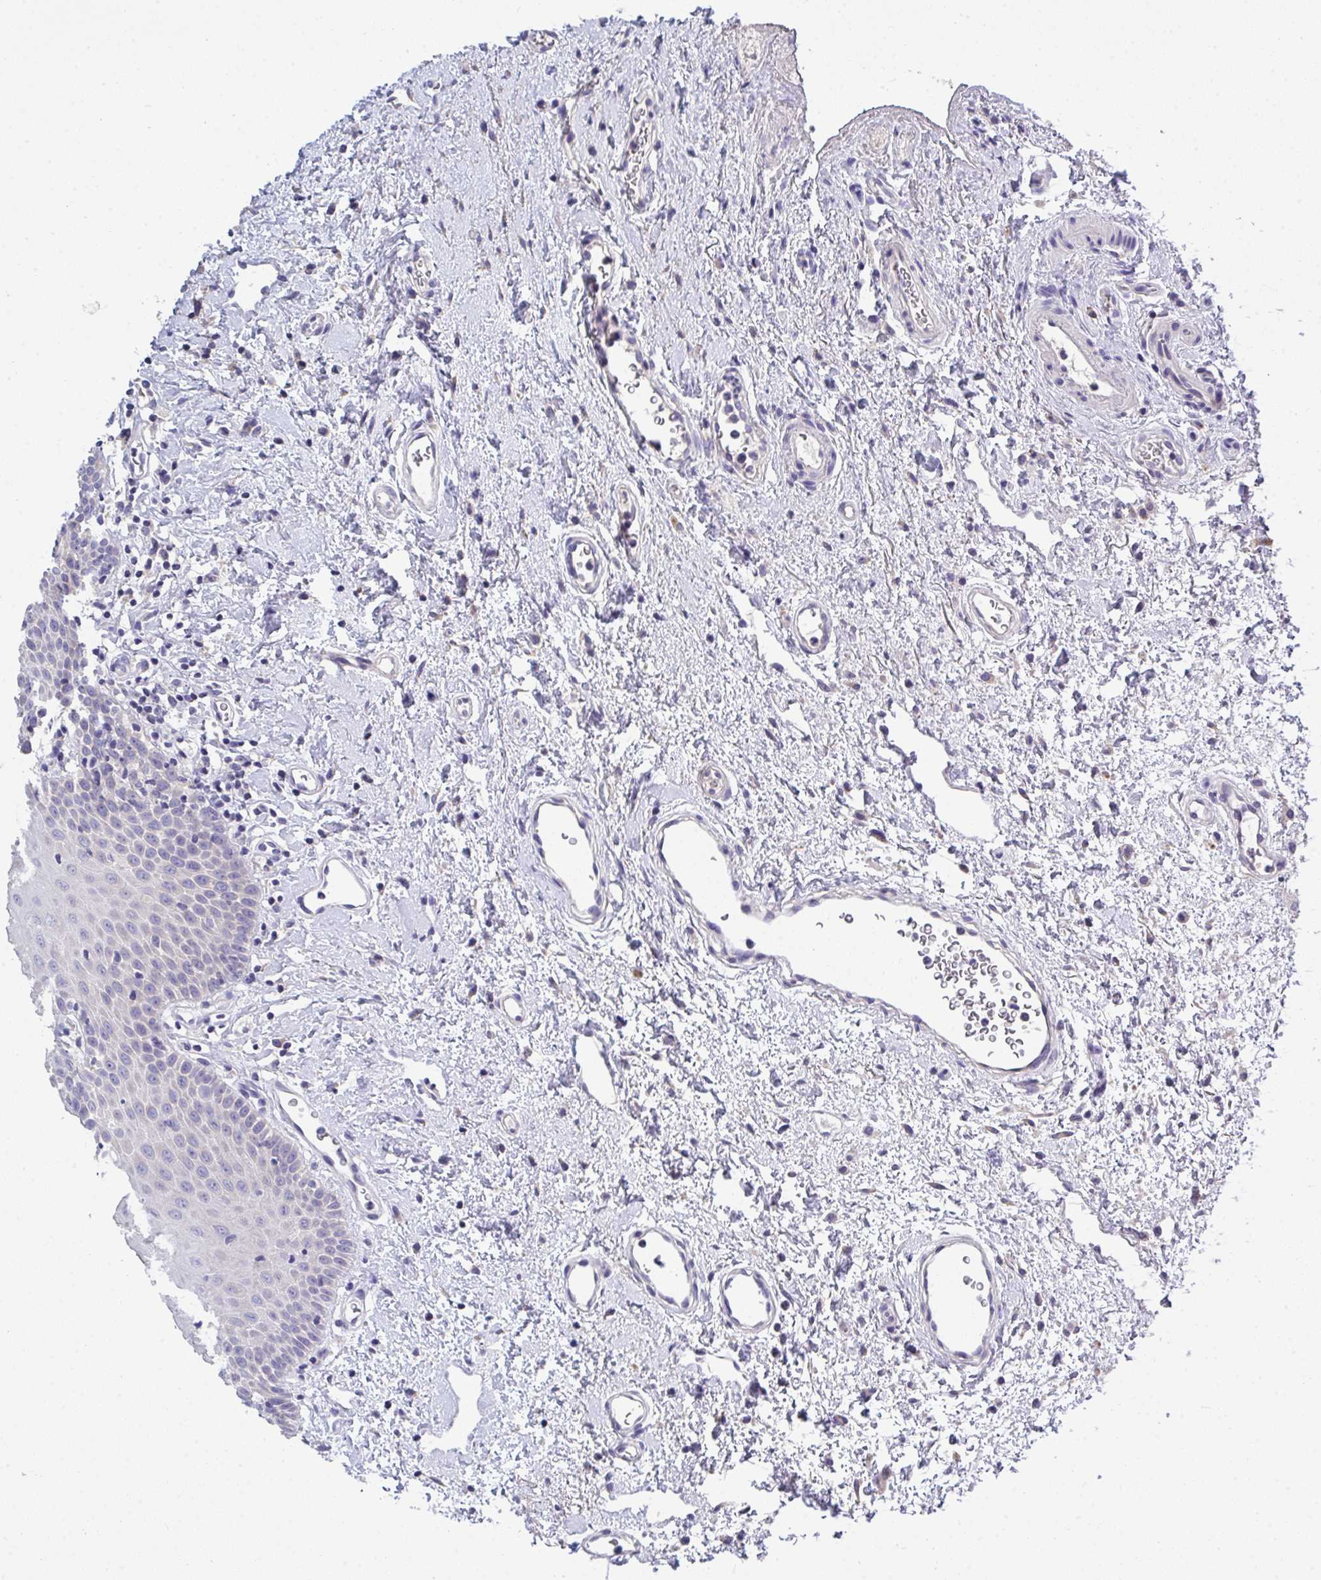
{"staining": {"intensity": "negative", "quantity": "none", "location": "none"}, "tissue": "oral mucosa", "cell_type": "Squamous epithelial cells", "image_type": "normal", "snomed": [{"axis": "morphology", "description": "Normal tissue, NOS"}, {"axis": "topography", "description": "Oral tissue"}, {"axis": "topography", "description": "Head-Neck"}], "caption": "IHC histopathology image of unremarkable oral mucosa: oral mucosa stained with DAB reveals no significant protein positivity in squamous epithelial cells. Brightfield microscopy of immunohistochemistry (IHC) stained with DAB (brown) and hematoxylin (blue), captured at high magnification.", "gene": "LRRC58", "patient": {"sex": "female", "age": 55}}